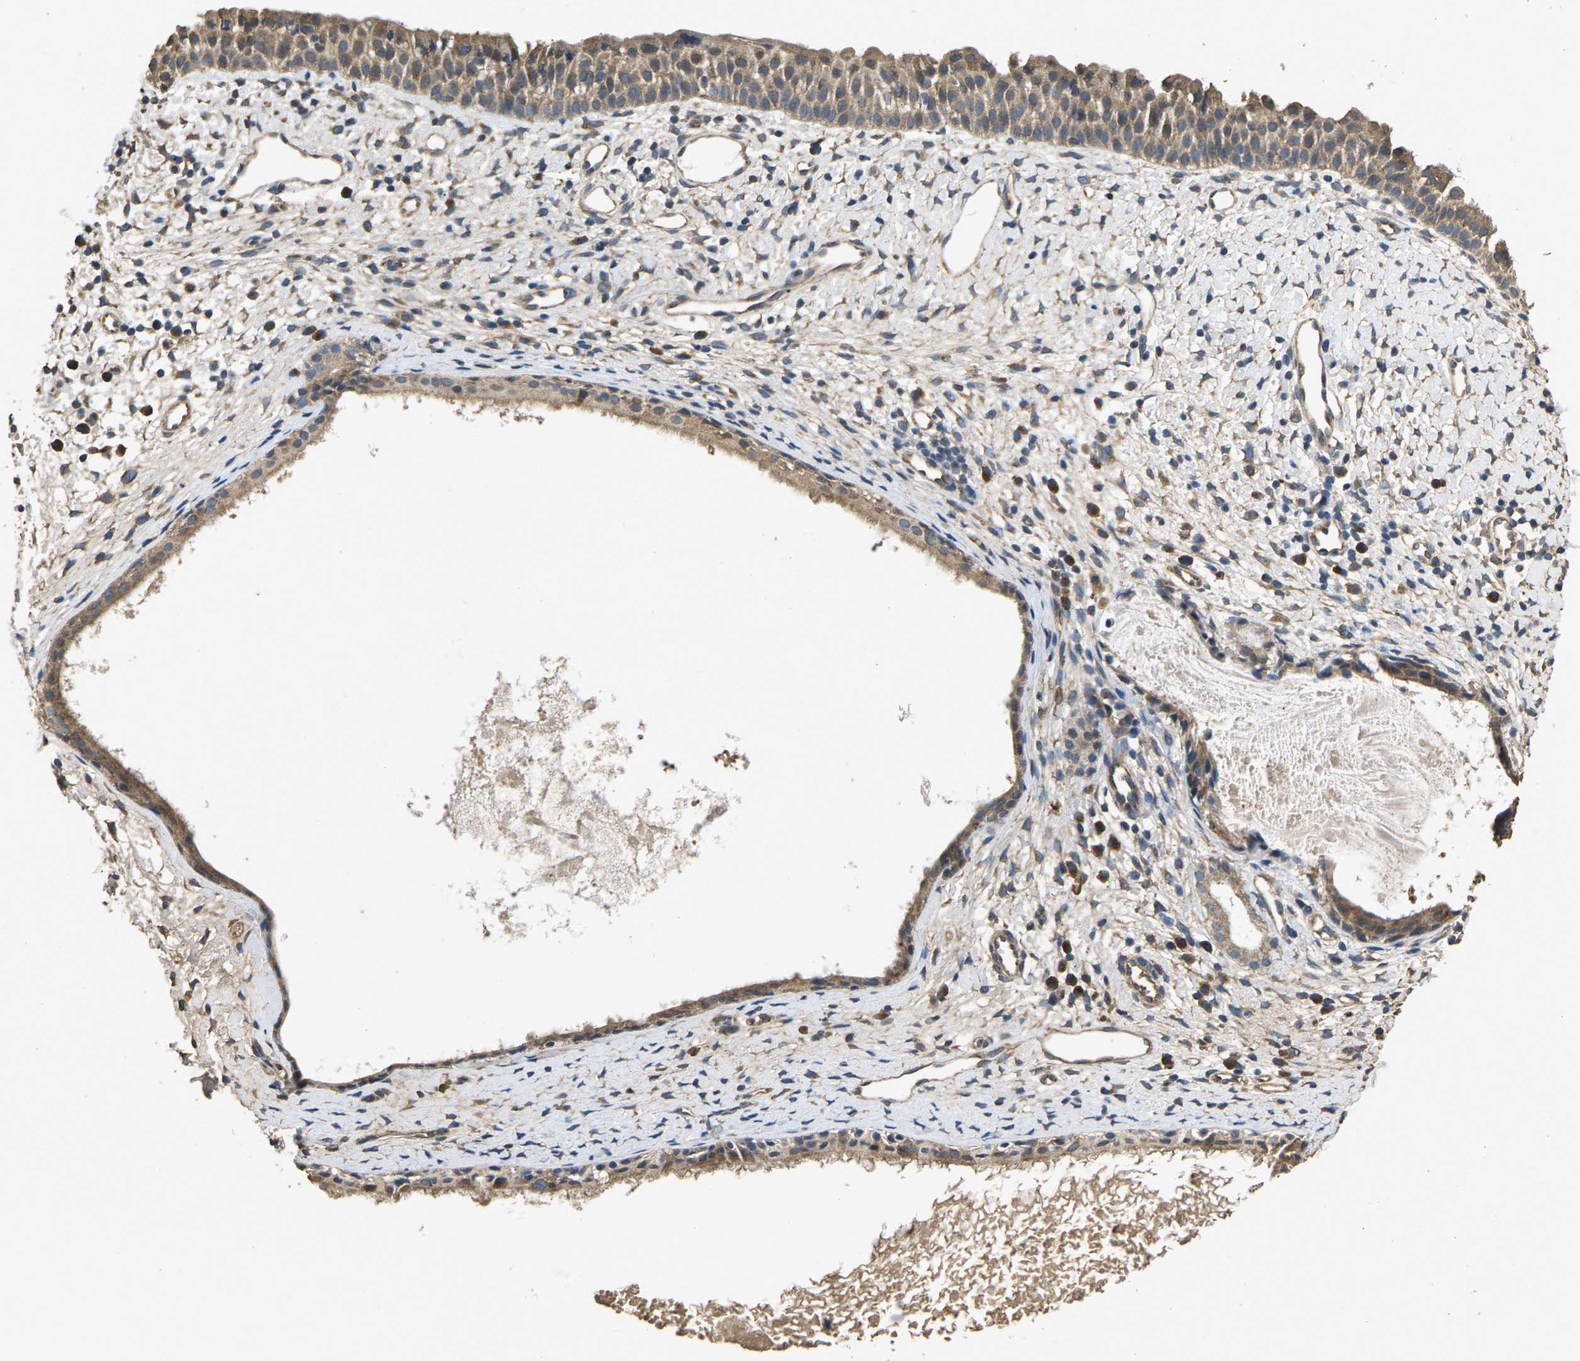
{"staining": {"intensity": "moderate", "quantity": ">75%", "location": "cytoplasmic/membranous"}, "tissue": "nasopharynx", "cell_type": "Respiratory epithelial cells", "image_type": "normal", "snomed": [{"axis": "morphology", "description": "Normal tissue, NOS"}, {"axis": "topography", "description": "Nasopharynx"}], "caption": "Approximately >75% of respiratory epithelial cells in benign human nasopharynx demonstrate moderate cytoplasmic/membranous protein positivity as visualized by brown immunohistochemical staining.", "gene": "B4GAT1", "patient": {"sex": "male", "age": 22}}